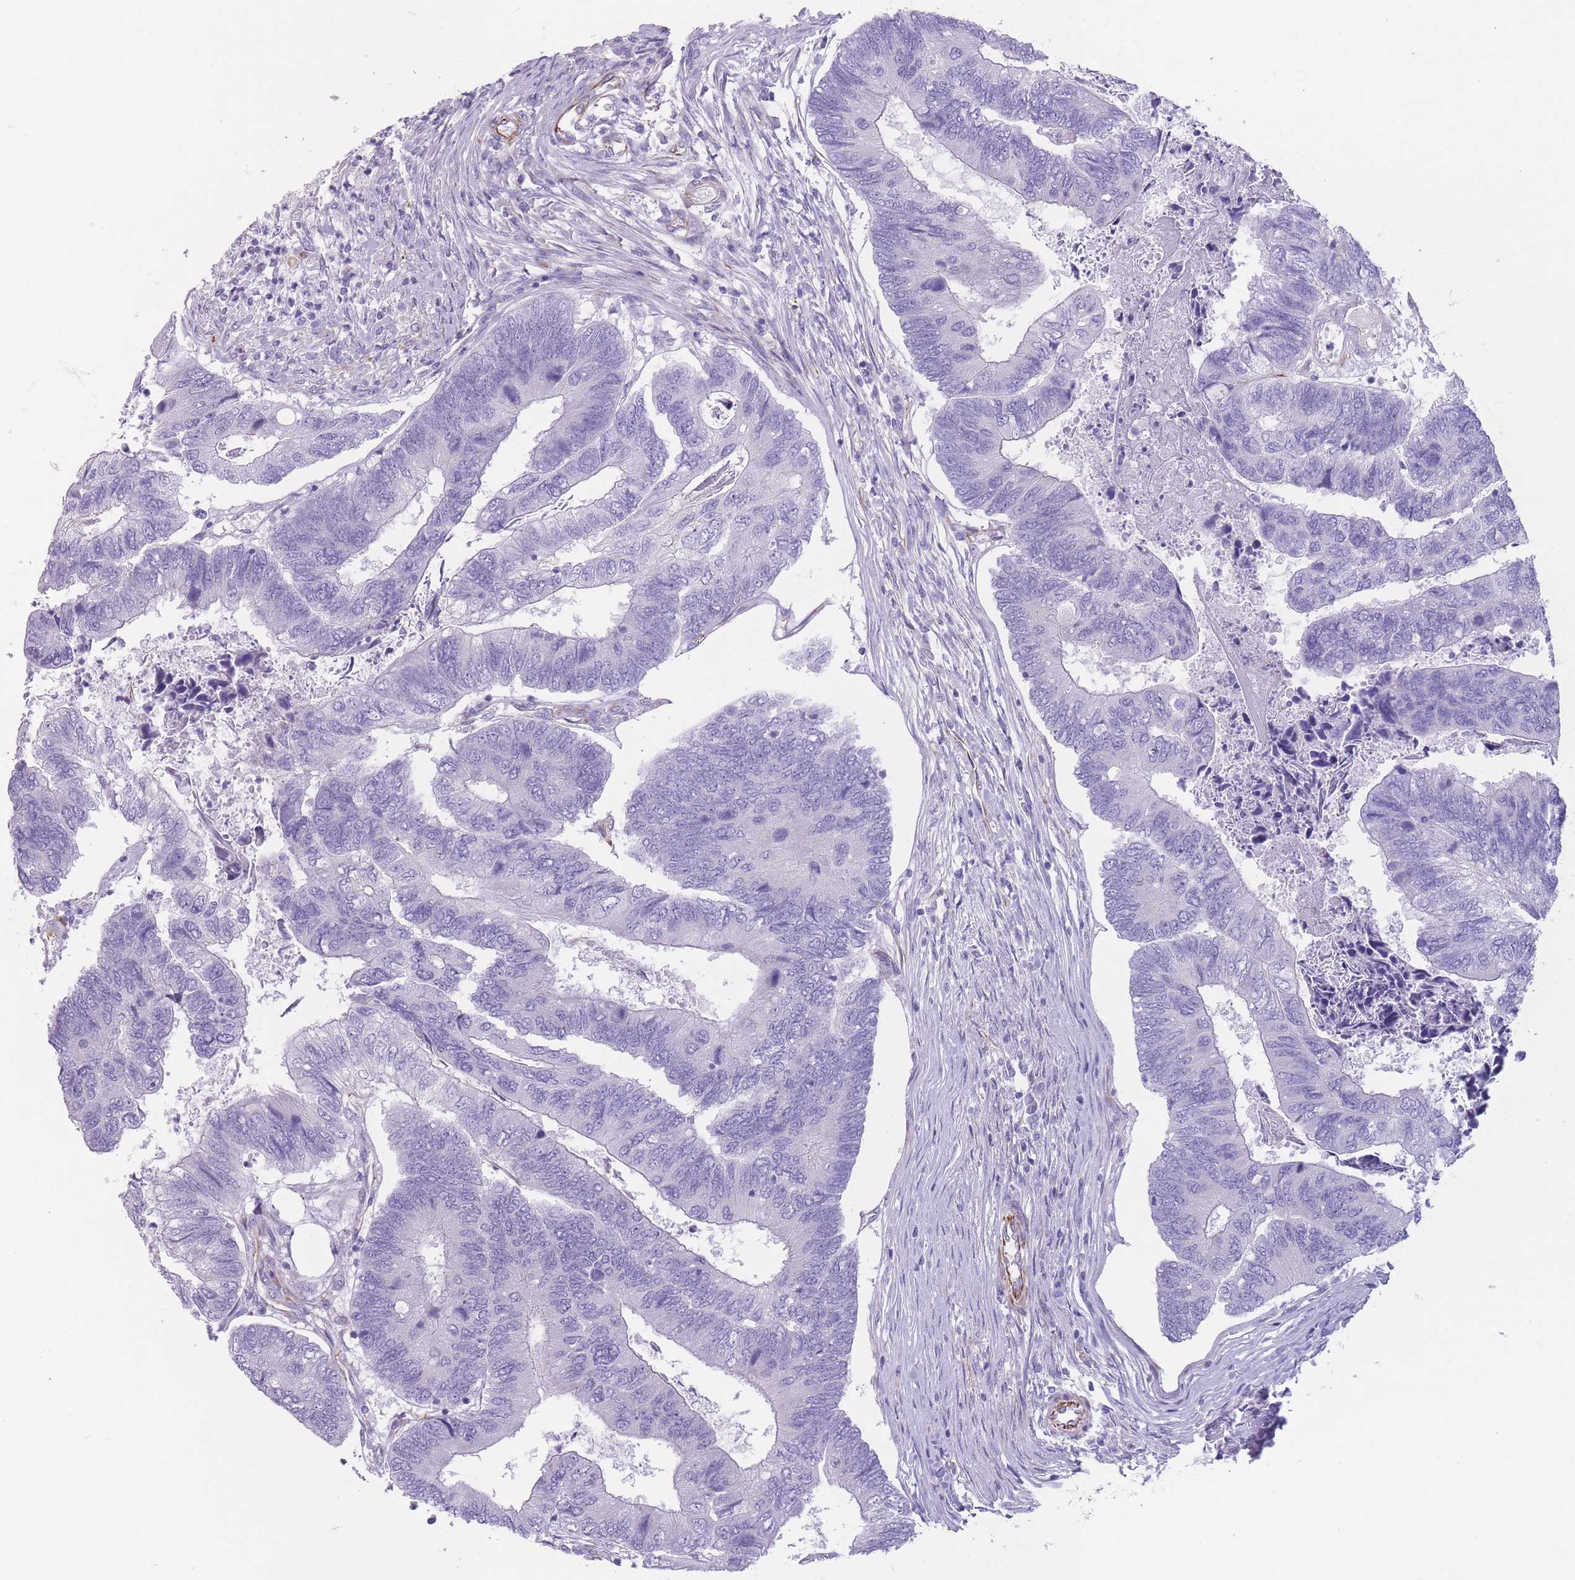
{"staining": {"intensity": "negative", "quantity": "none", "location": "none"}, "tissue": "colorectal cancer", "cell_type": "Tumor cells", "image_type": "cancer", "snomed": [{"axis": "morphology", "description": "Adenocarcinoma, NOS"}, {"axis": "topography", "description": "Colon"}], "caption": "This is an immunohistochemistry (IHC) micrograph of human colorectal cancer (adenocarcinoma). There is no staining in tumor cells.", "gene": "PTCD1", "patient": {"sex": "female", "age": 67}}